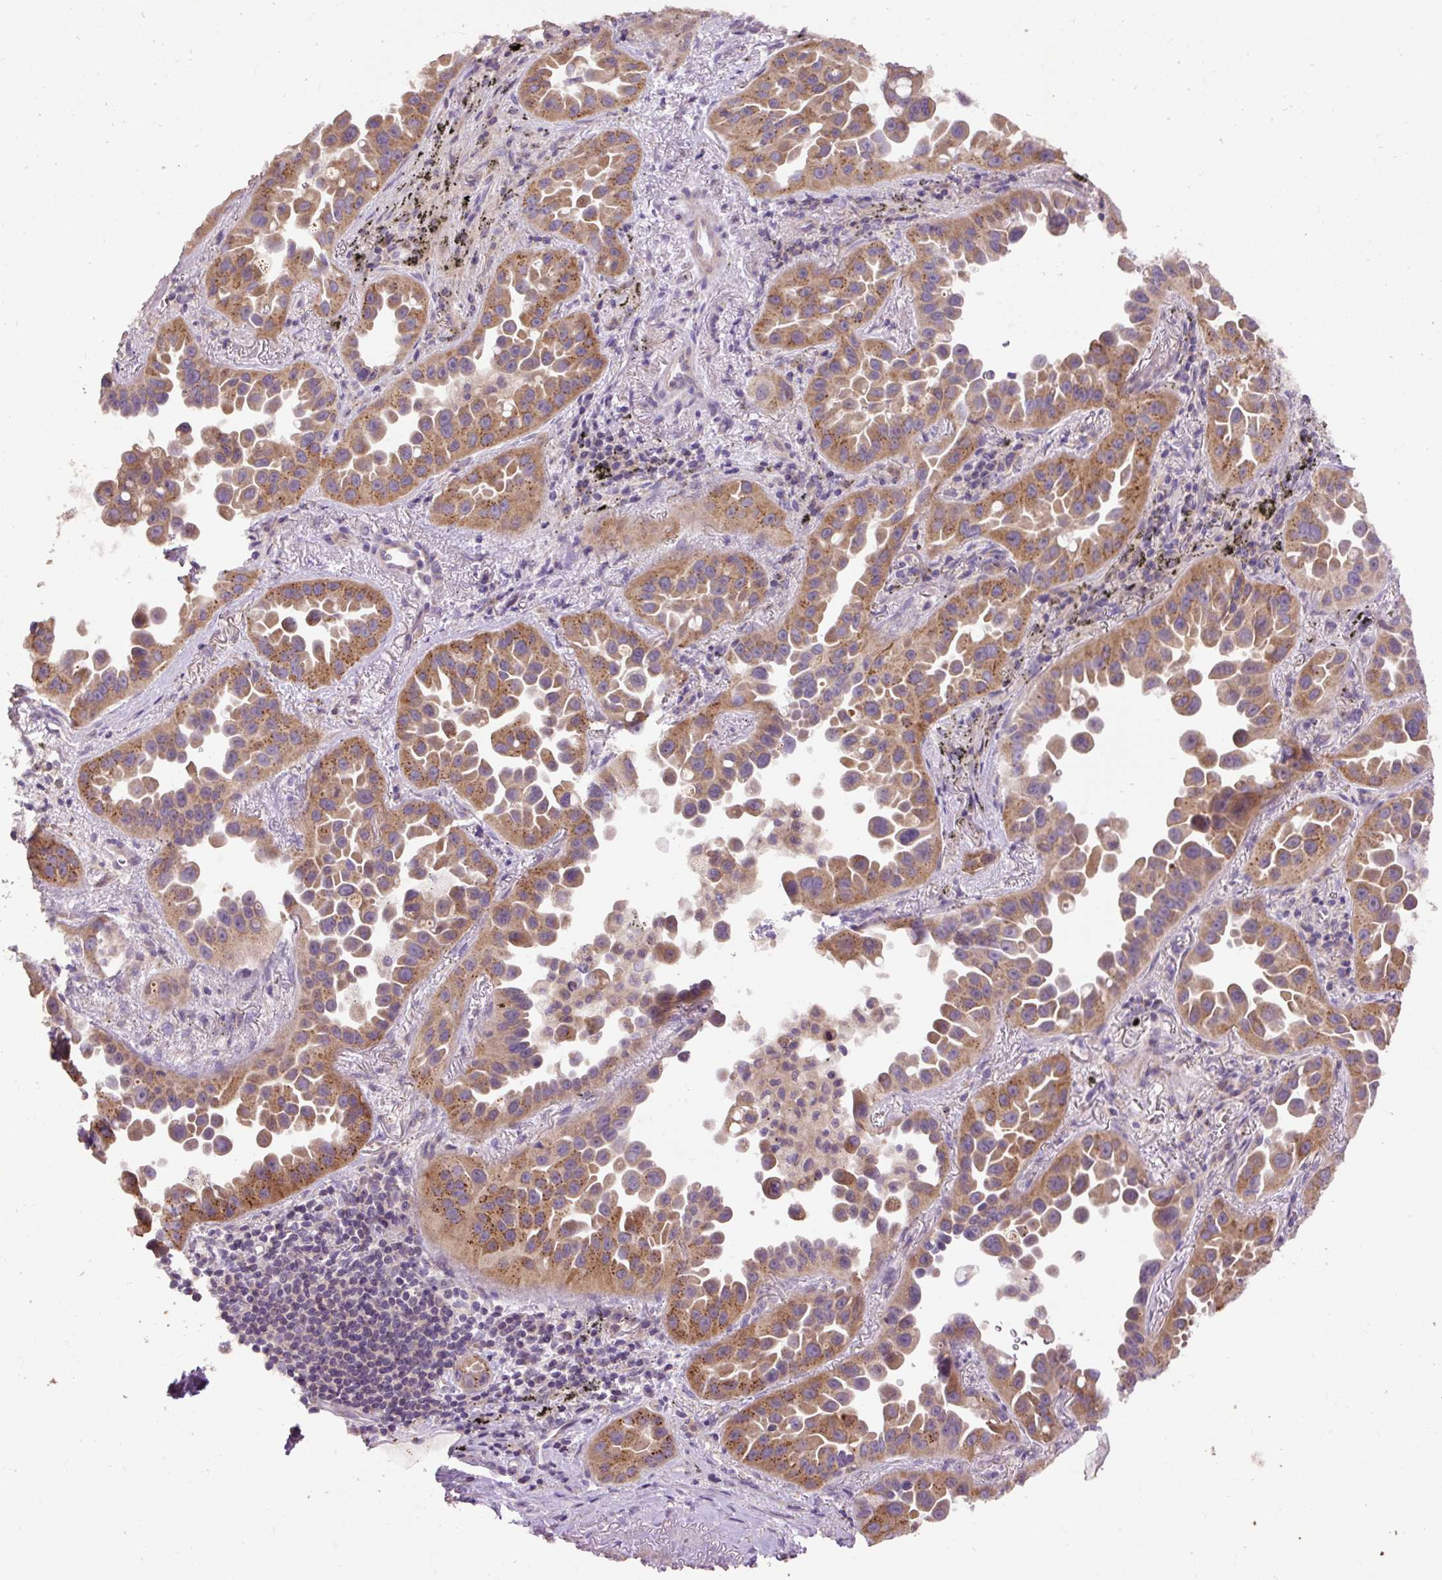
{"staining": {"intensity": "moderate", "quantity": ">75%", "location": "cytoplasmic/membranous"}, "tissue": "lung cancer", "cell_type": "Tumor cells", "image_type": "cancer", "snomed": [{"axis": "morphology", "description": "Adenocarcinoma, NOS"}, {"axis": "topography", "description": "Lung"}], "caption": "Tumor cells display moderate cytoplasmic/membranous expression in approximately >75% of cells in adenocarcinoma (lung).", "gene": "ABR", "patient": {"sex": "male", "age": 68}}